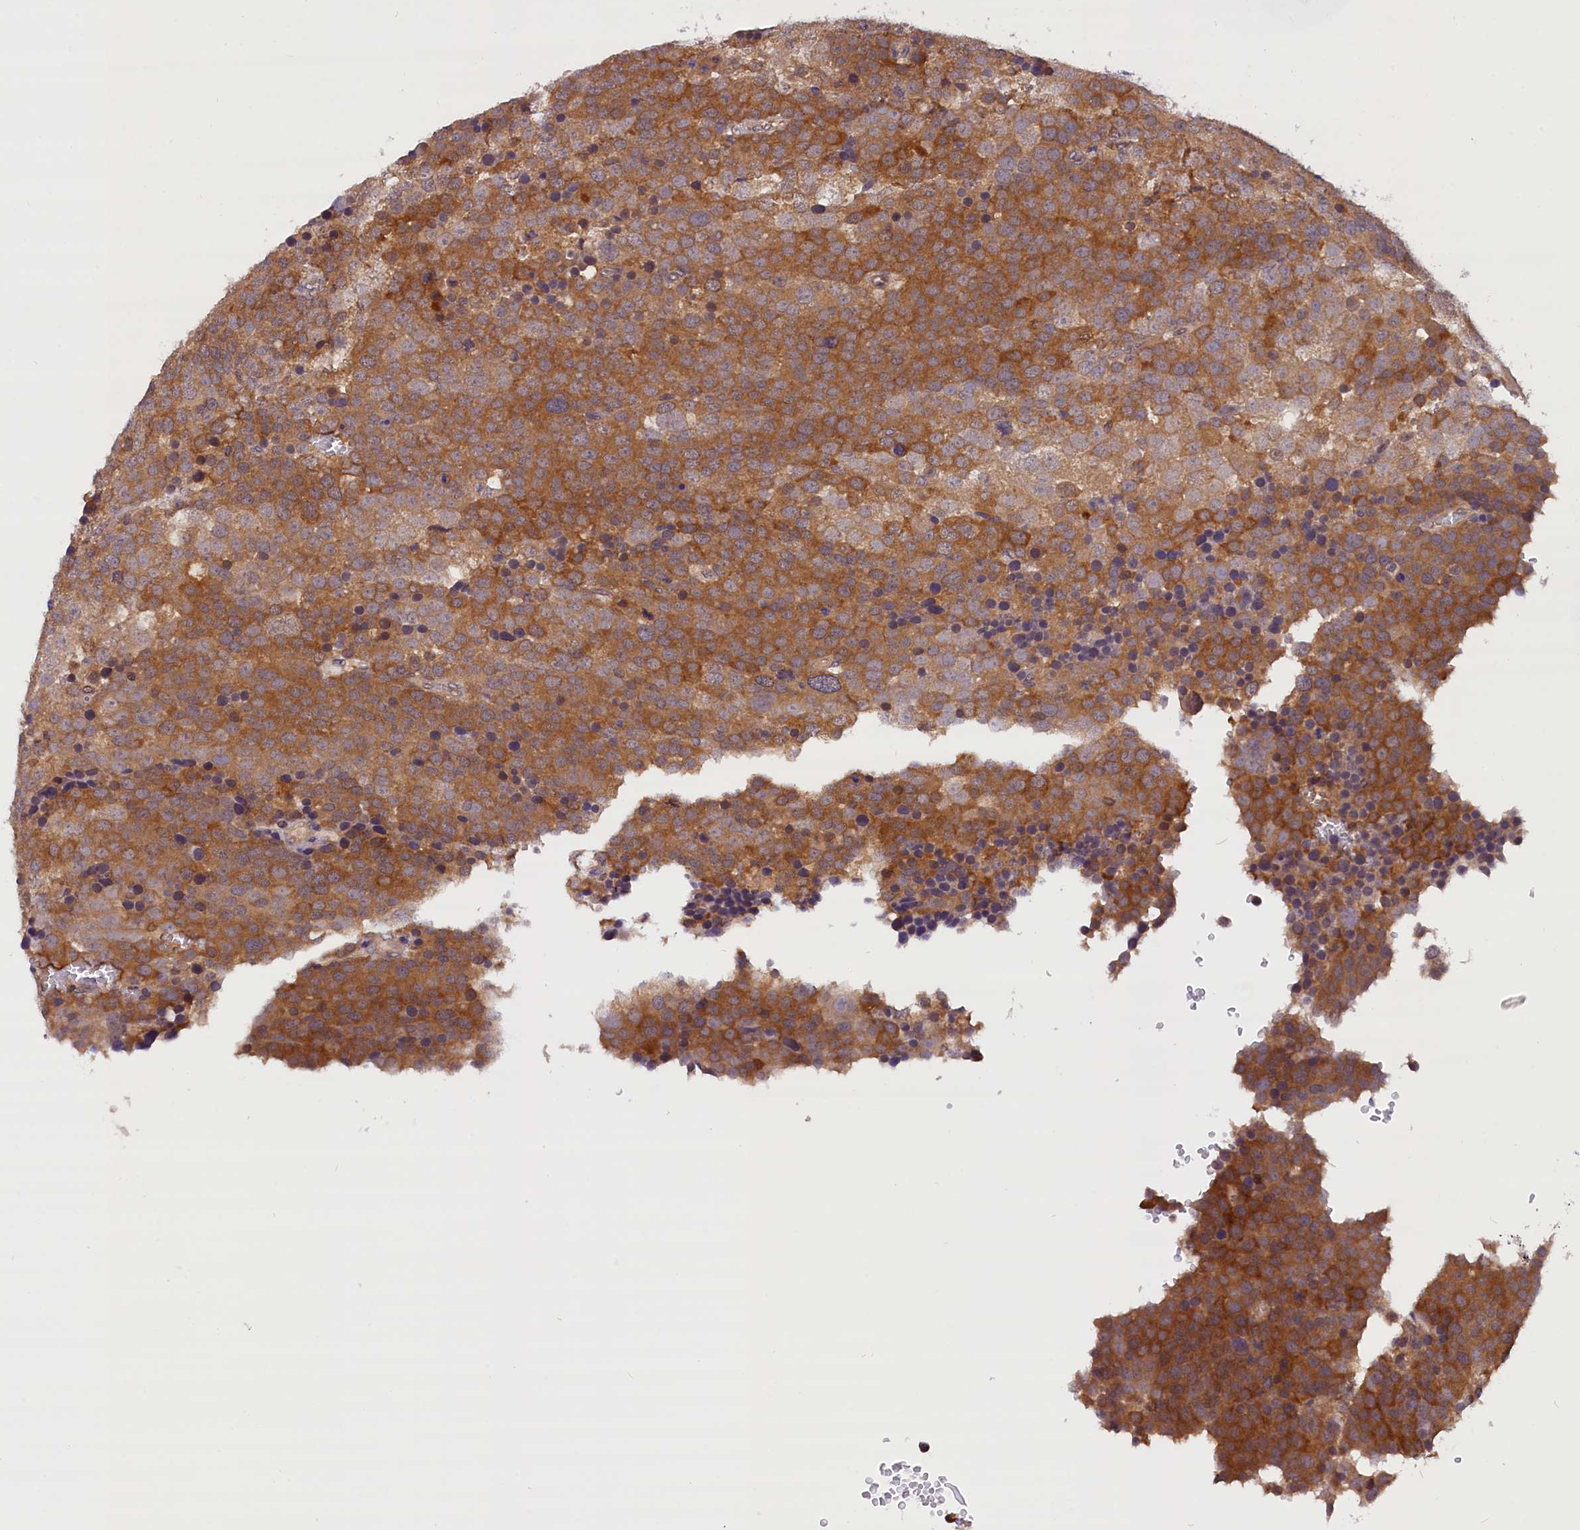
{"staining": {"intensity": "moderate", "quantity": ">75%", "location": "cytoplasmic/membranous"}, "tissue": "testis cancer", "cell_type": "Tumor cells", "image_type": "cancer", "snomed": [{"axis": "morphology", "description": "Seminoma, NOS"}, {"axis": "topography", "description": "Testis"}], "caption": "Testis cancer stained for a protein (brown) exhibits moderate cytoplasmic/membranous positive staining in about >75% of tumor cells.", "gene": "TBCB", "patient": {"sex": "male", "age": 71}}